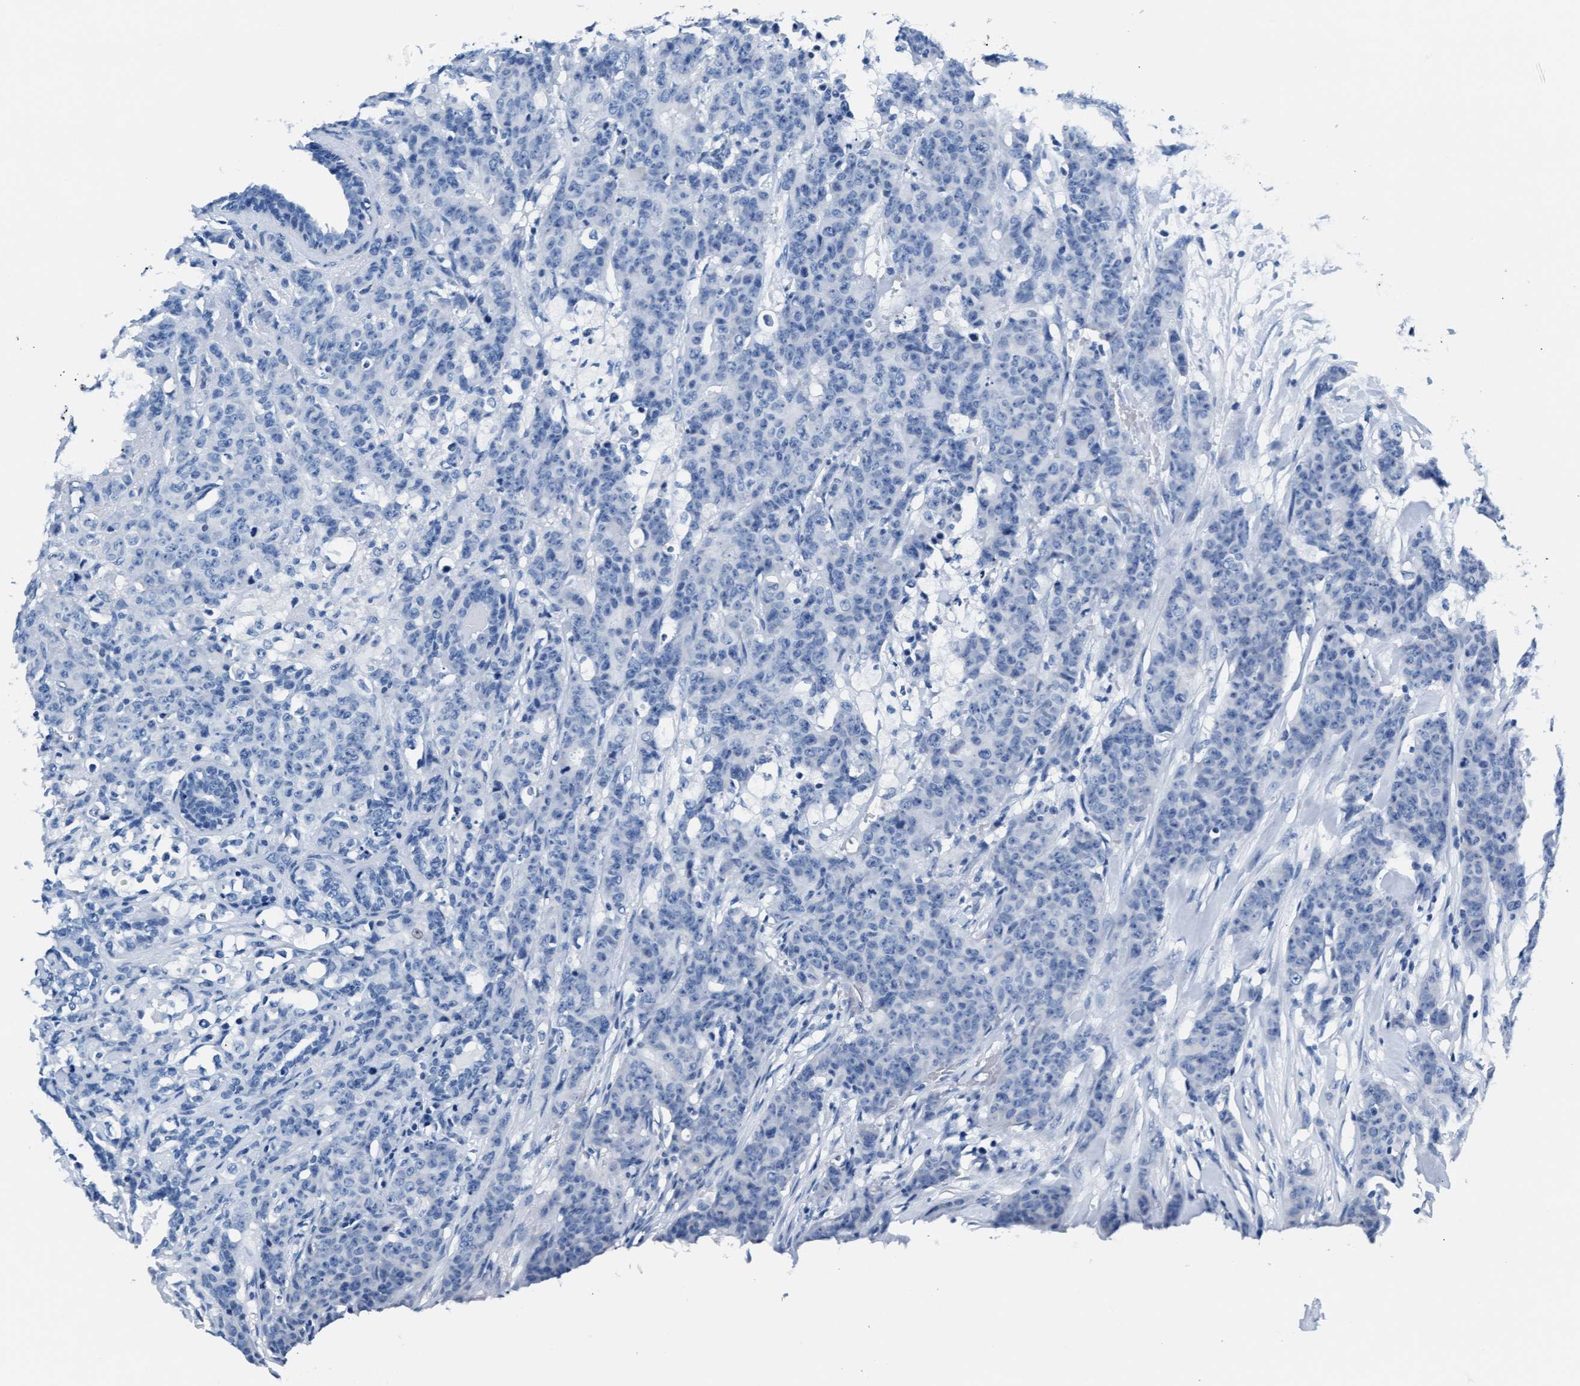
{"staining": {"intensity": "negative", "quantity": "none", "location": "none"}, "tissue": "breast cancer", "cell_type": "Tumor cells", "image_type": "cancer", "snomed": [{"axis": "morphology", "description": "Normal tissue, NOS"}, {"axis": "morphology", "description": "Duct carcinoma"}, {"axis": "topography", "description": "Breast"}], "caption": "This is an immunohistochemistry (IHC) image of human breast infiltrating ductal carcinoma. There is no positivity in tumor cells.", "gene": "MMP8", "patient": {"sex": "female", "age": 40}}